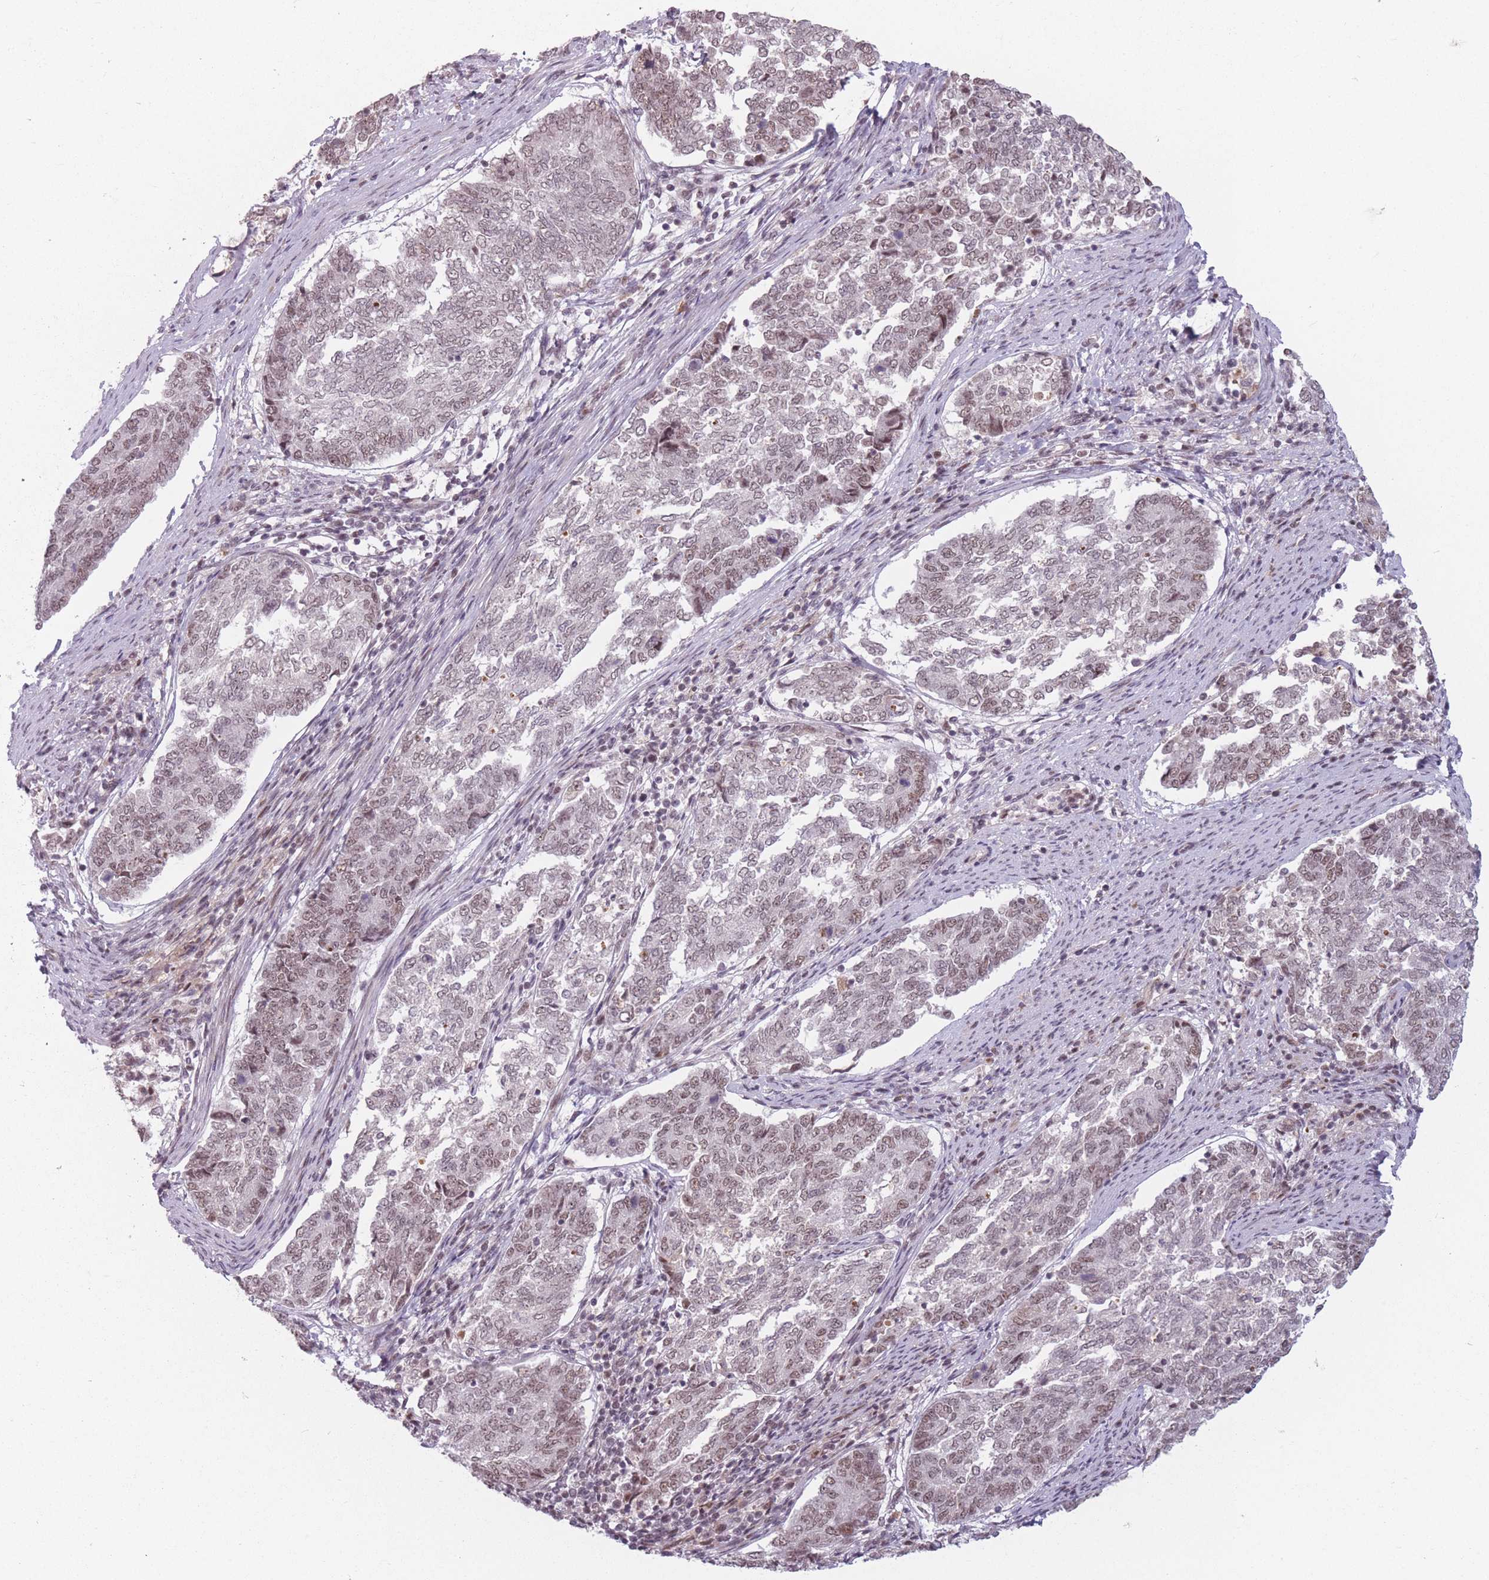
{"staining": {"intensity": "weak", "quantity": ">75%", "location": "nuclear"}, "tissue": "endometrial cancer", "cell_type": "Tumor cells", "image_type": "cancer", "snomed": [{"axis": "morphology", "description": "Adenocarcinoma, NOS"}, {"axis": "topography", "description": "Endometrium"}], "caption": "The histopathology image reveals a brown stain indicating the presence of a protein in the nuclear of tumor cells in endometrial cancer.", "gene": "SUPT6H", "patient": {"sex": "female", "age": 80}}